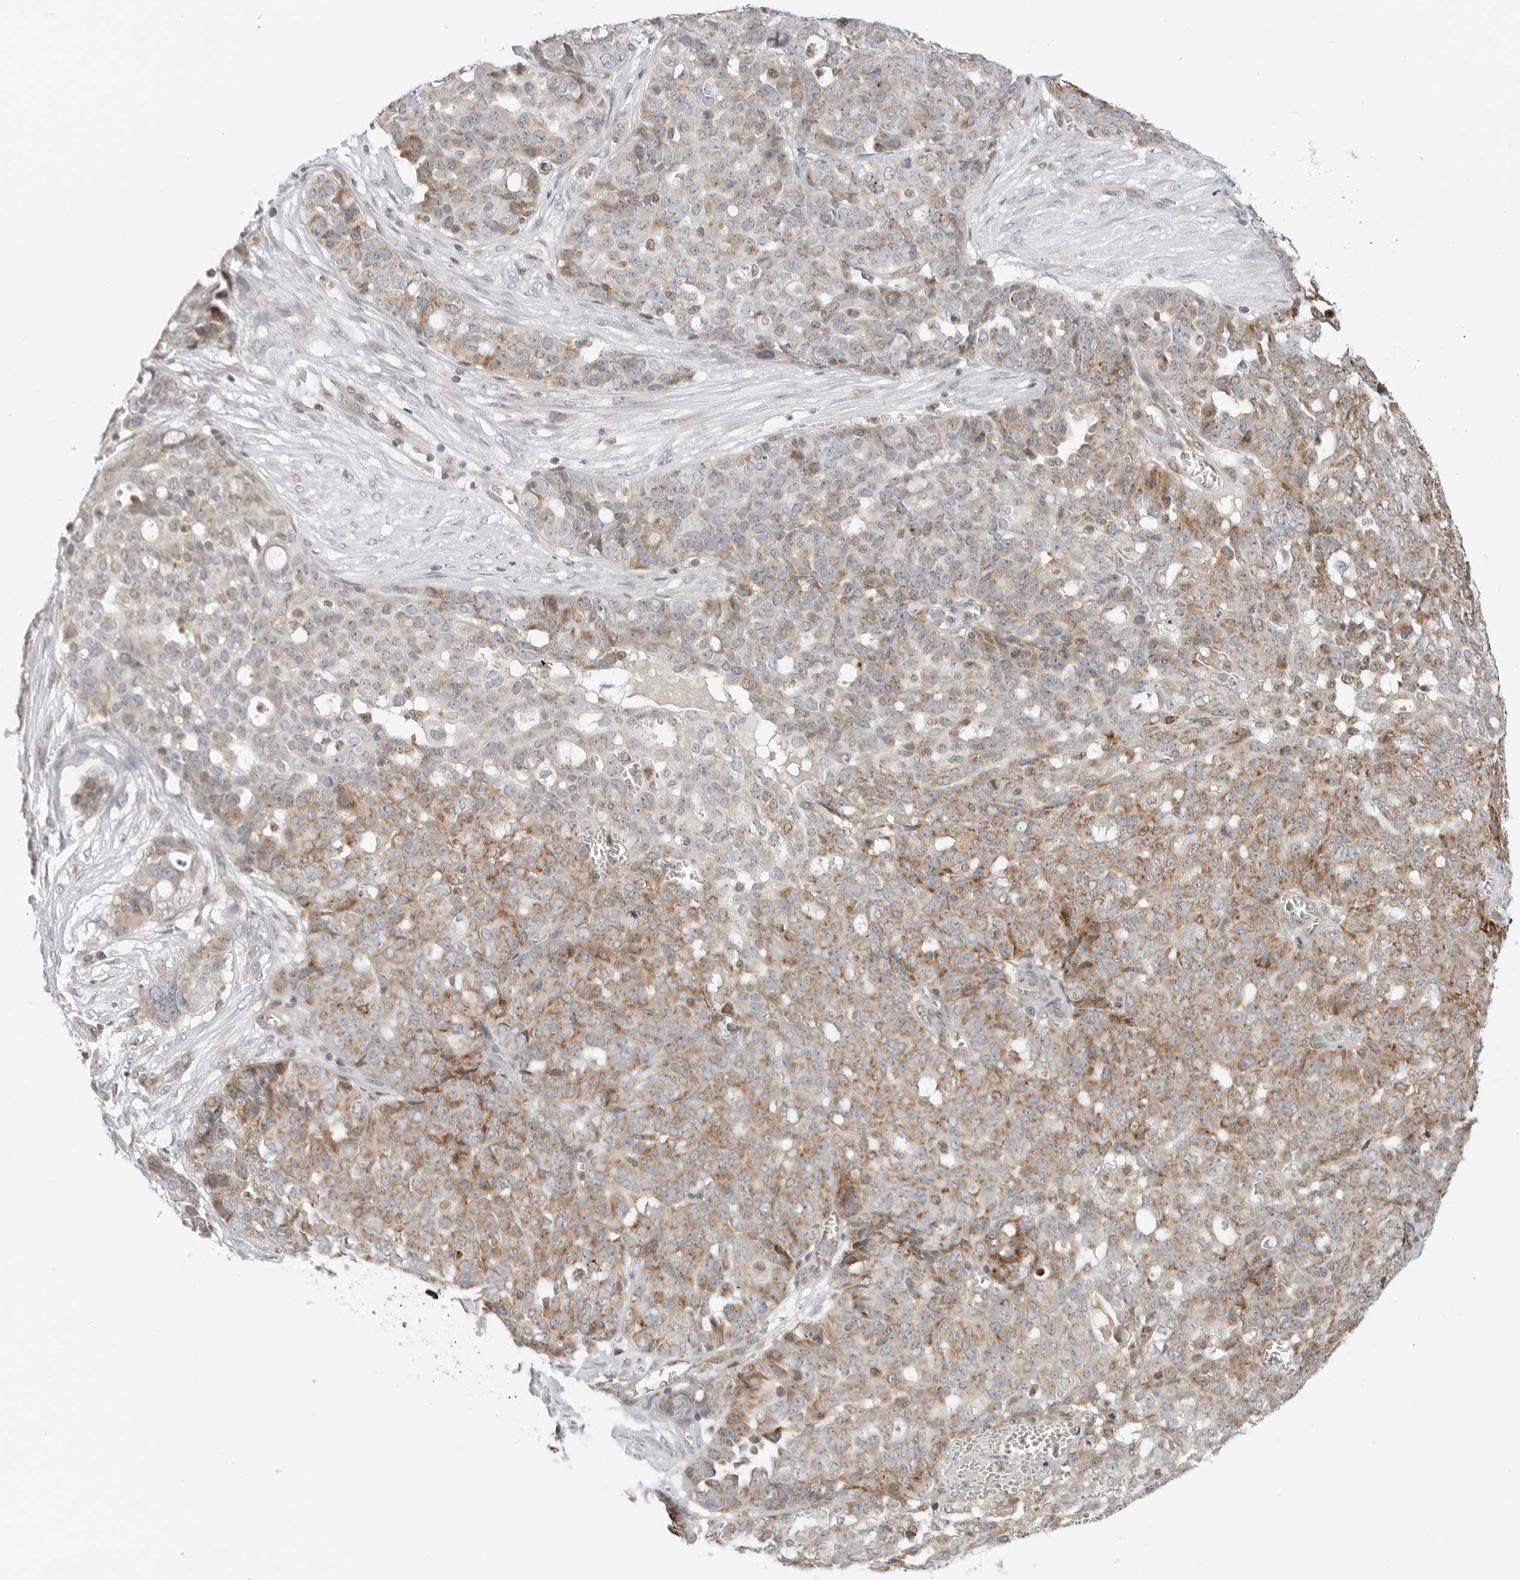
{"staining": {"intensity": "moderate", "quantity": "25%-75%", "location": "cytoplasmic/membranous"}, "tissue": "ovarian cancer", "cell_type": "Tumor cells", "image_type": "cancer", "snomed": [{"axis": "morphology", "description": "Cystadenocarcinoma, serous, NOS"}, {"axis": "topography", "description": "Soft tissue"}, {"axis": "topography", "description": "Ovary"}], "caption": "Immunohistochemical staining of serous cystadenocarcinoma (ovarian) exhibits medium levels of moderate cytoplasmic/membranous positivity in approximately 25%-75% of tumor cells.", "gene": "DYRK4", "patient": {"sex": "female", "age": 57}}